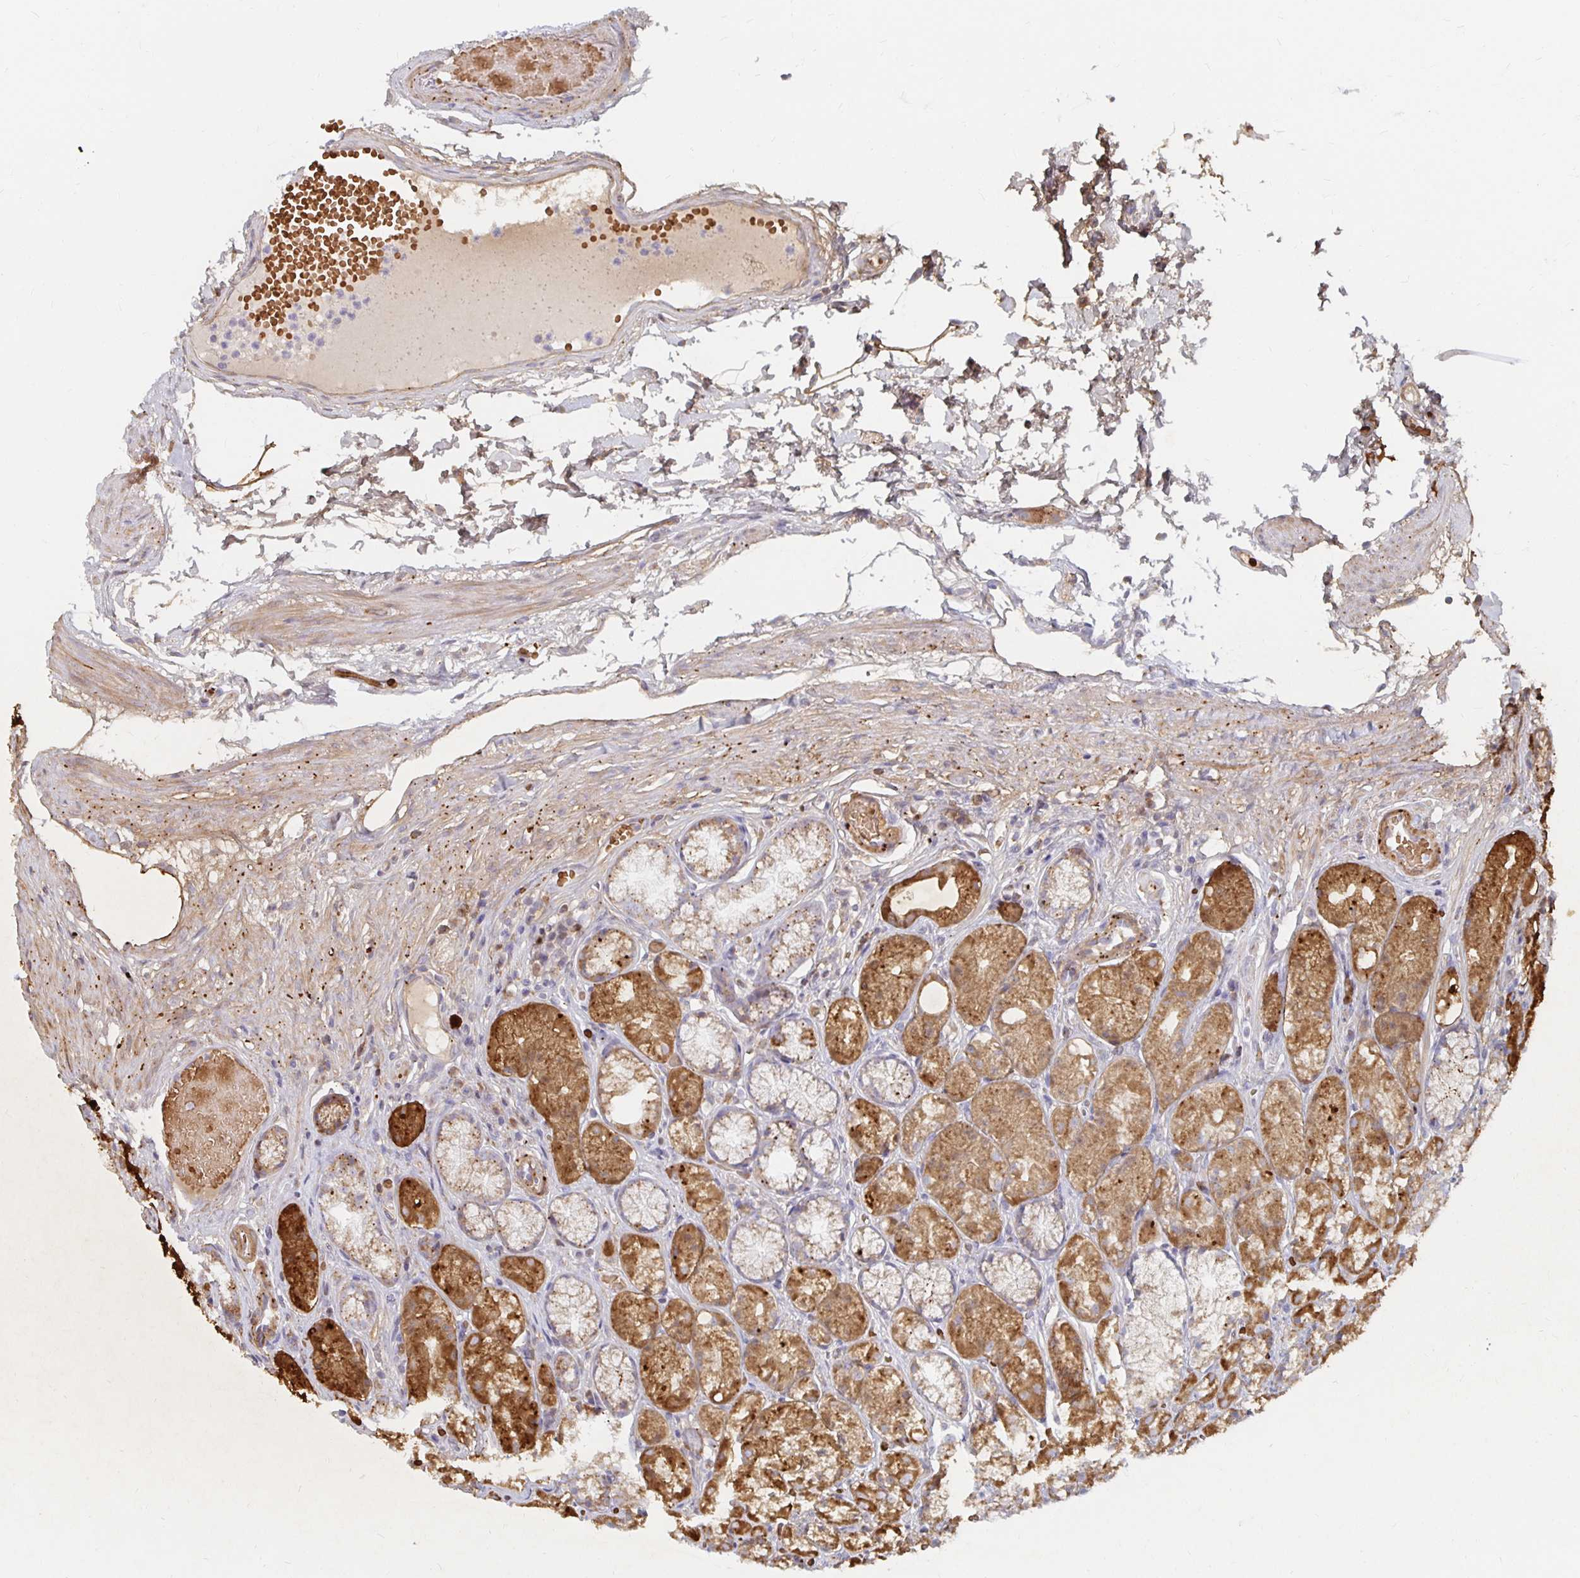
{"staining": {"intensity": "moderate", "quantity": "25%-75%", "location": "cytoplasmic/membranous"}, "tissue": "stomach", "cell_type": "Glandular cells", "image_type": "normal", "snomed": [{"axis": "morphology", "description": "Normal tissue, NOS"}, {"axis": "topography", "description": "Stomach"}], "caption": "Human stomach stained for a protein (brown) exhibits moderate cytoplasmic/membranous positive positivity in approximately 25%-75% of glandular cells.", "gene": "MRPL28", "patient": {"sex": "male", "age": 70}}